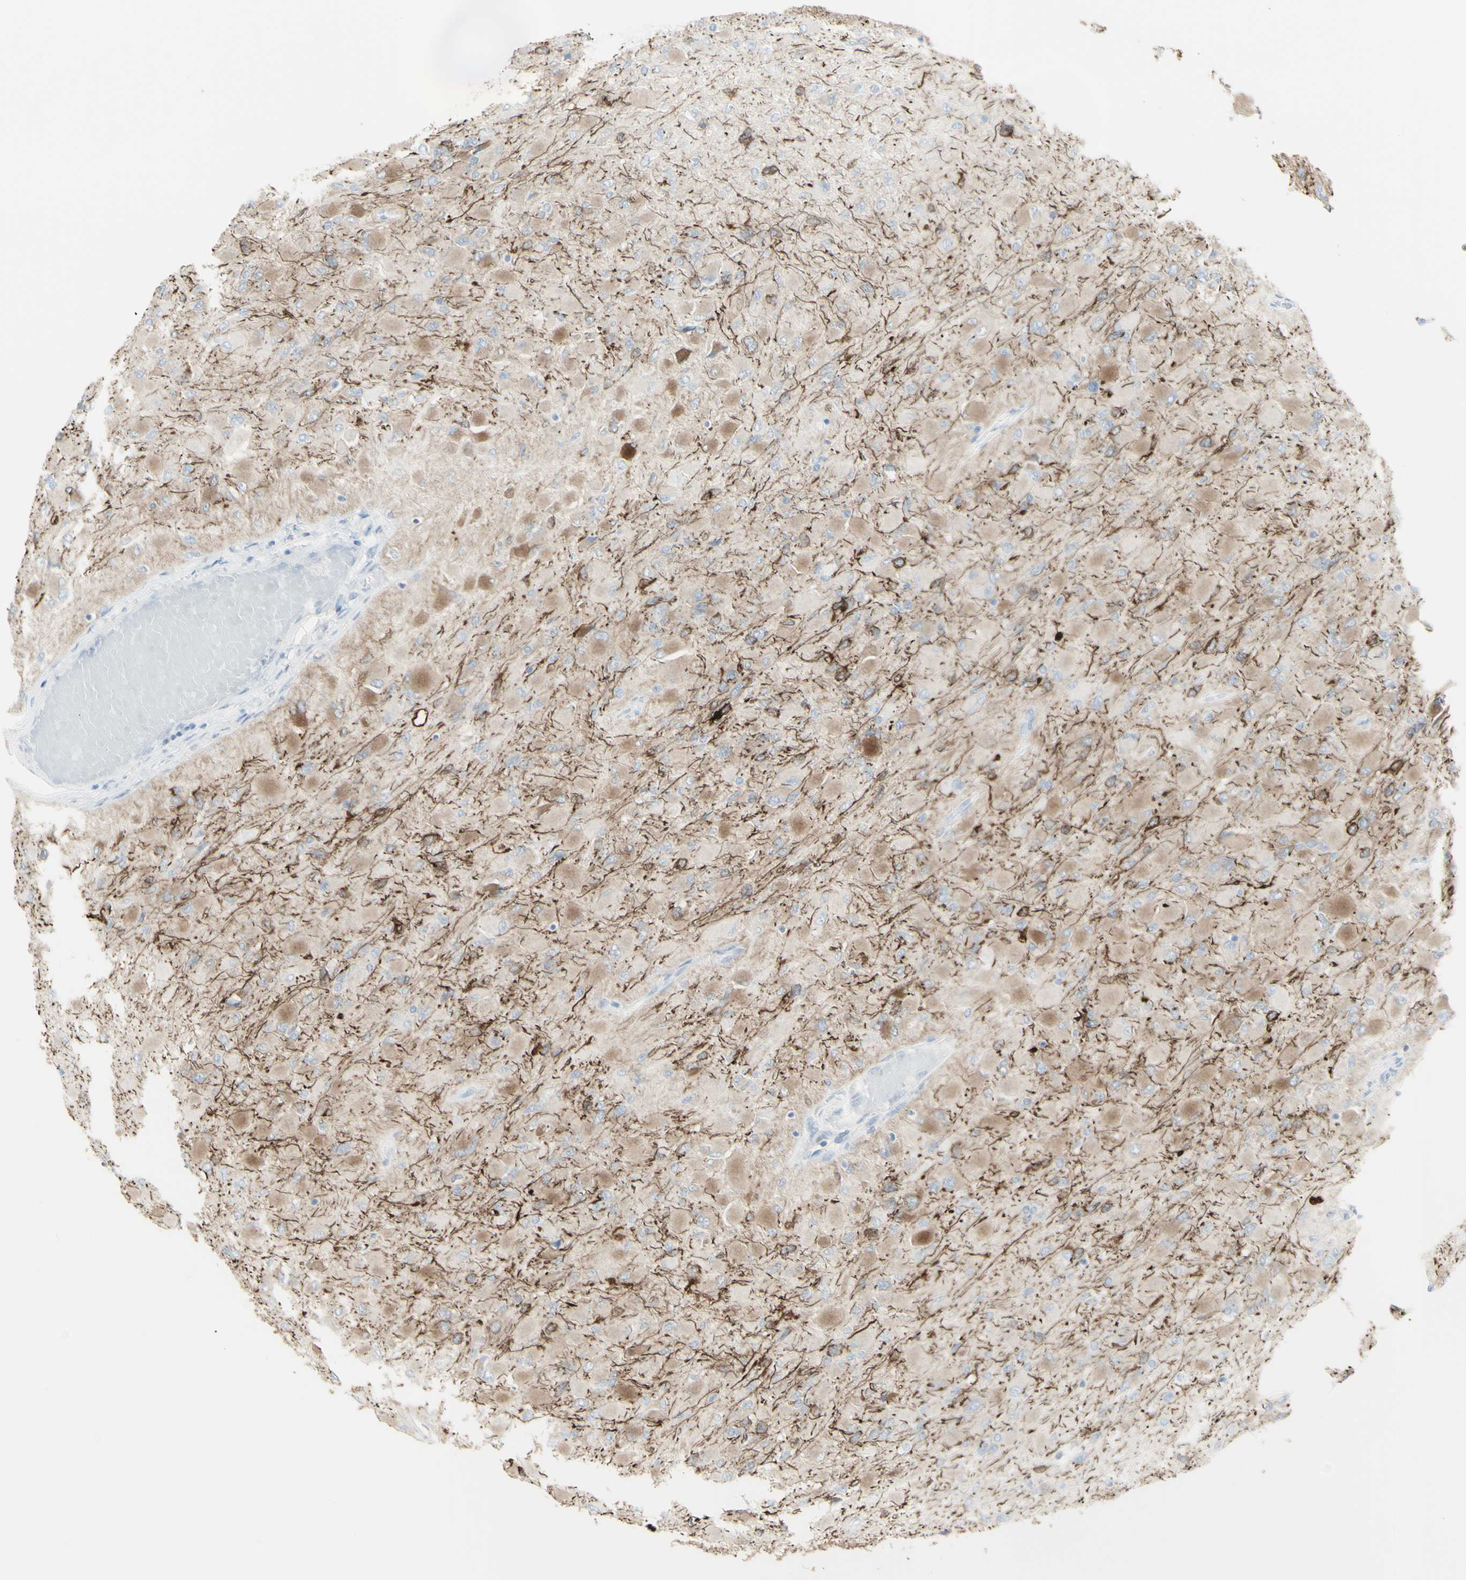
{"staining": {"intensity": "moderate", "quantity": "25%-75%", "location": "cytoplasmic/membranous"}, "tissue": "glioma", "cell_type": "Tumor cells", "image_type": "cancer", "snomed": [{"axis": "morphology", "description": "Glioma, malignant, High grade"}, {"axis": "topography", "description": "Cerebral cortex"}], "caption": "A brown stain highlights moderate cytoplasmic/membranous expression of a protein in high-grade glioma (malignant) tumor cells. The protein of interest is shown in brown color, while the nuclei are stained blue.", "gene": "ENSG00000198211", "patient": {"sex": "female", "age": 36}}